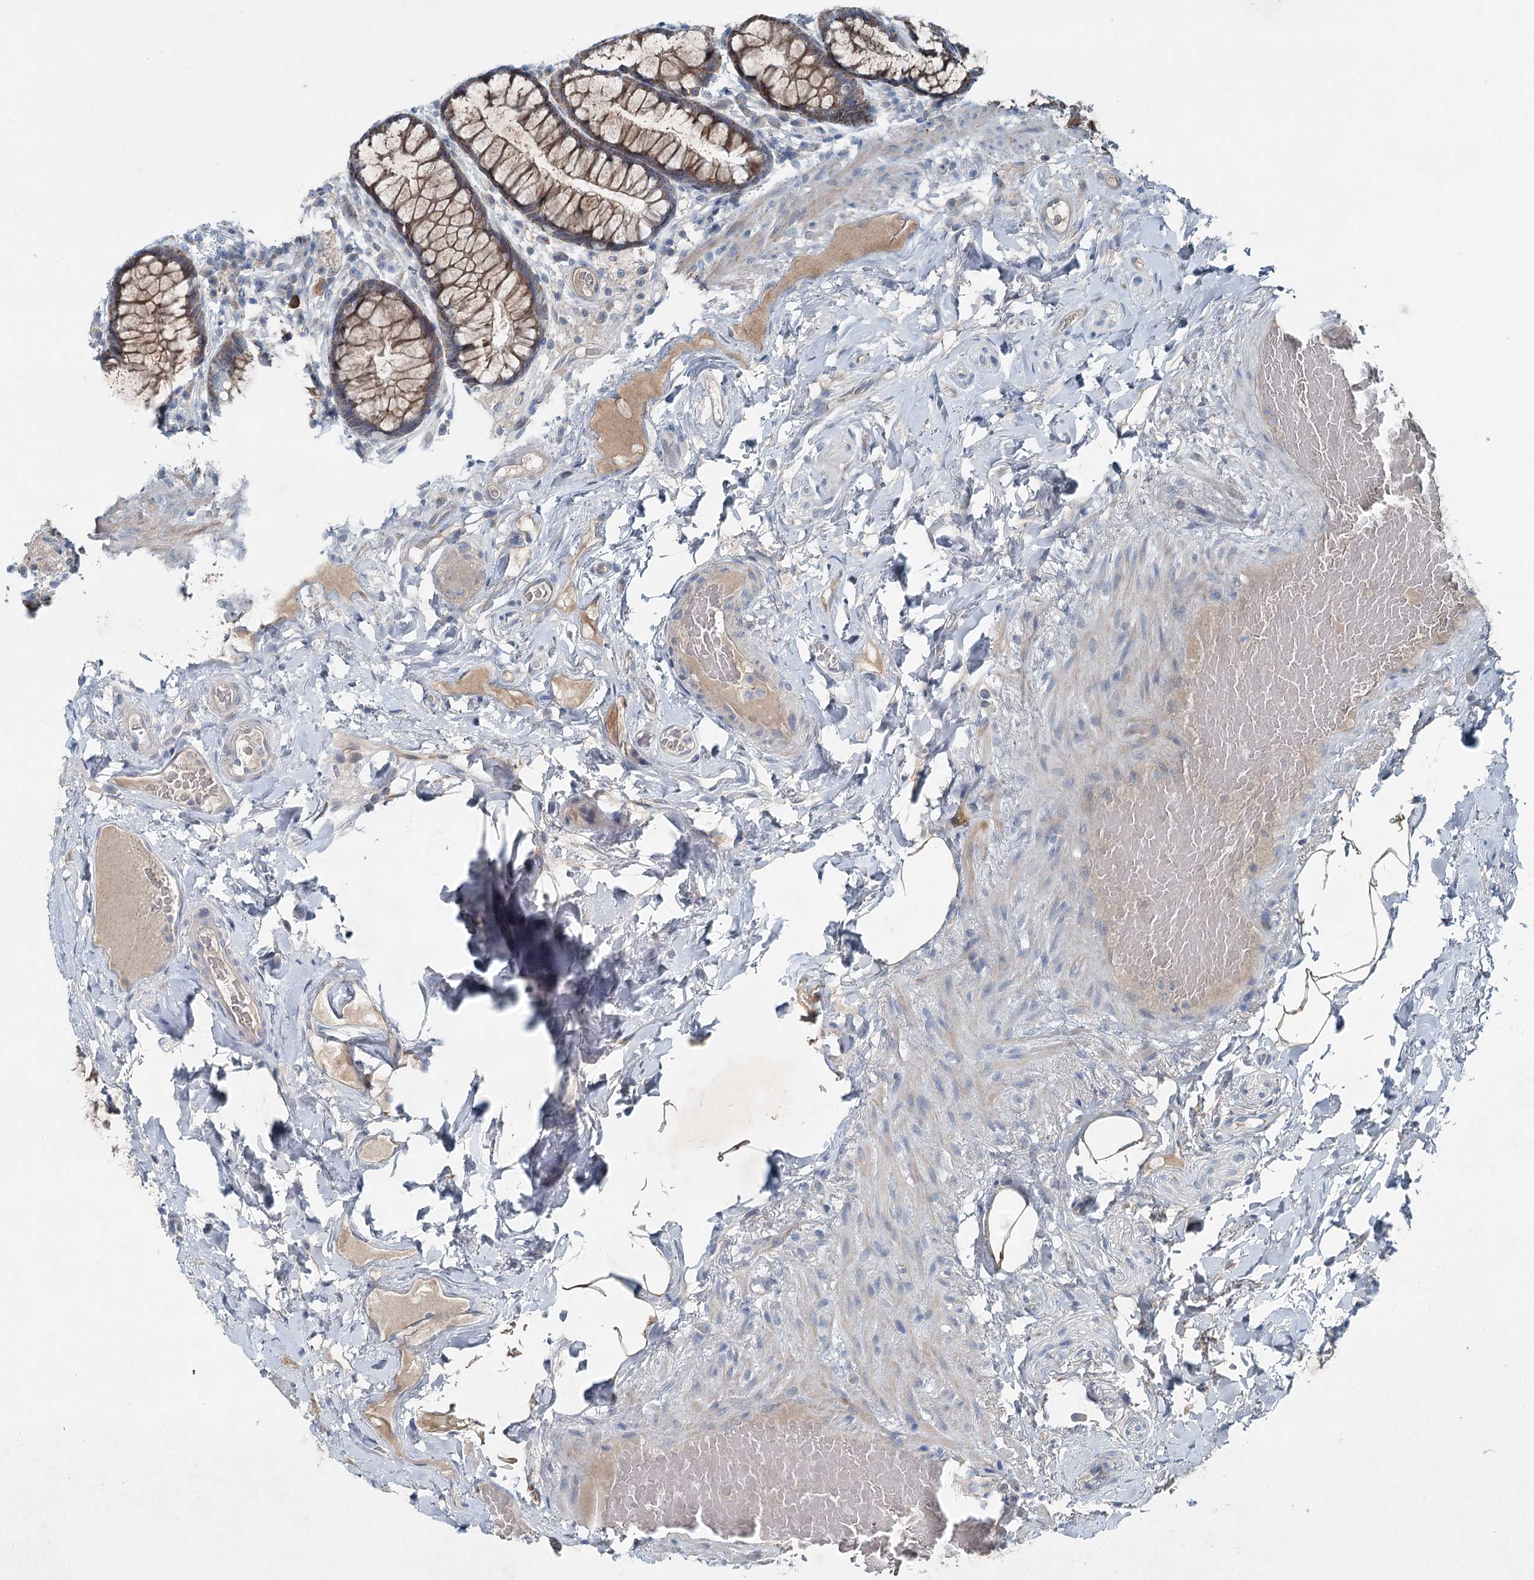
{"staining": {"intensity": "moderate", "quantity": ">75%", "location": "cytoplasmic/membranous"}, "tissue": "rectum", "cell_type": "Glandular cells", "image_type": "normal", "snomed": [{"axis": "morphology", "description": "Normal tissue, NOS"}, {"axis": "topography", "description": "Rectum"}], "caption": "Glandular cells display medium levels of moderate cytoplasmic/membranous expression in about >75% of cells in normal human rectum.", "gene": "CHCHD5", "patient": {"sex": "male", "age": 83}}